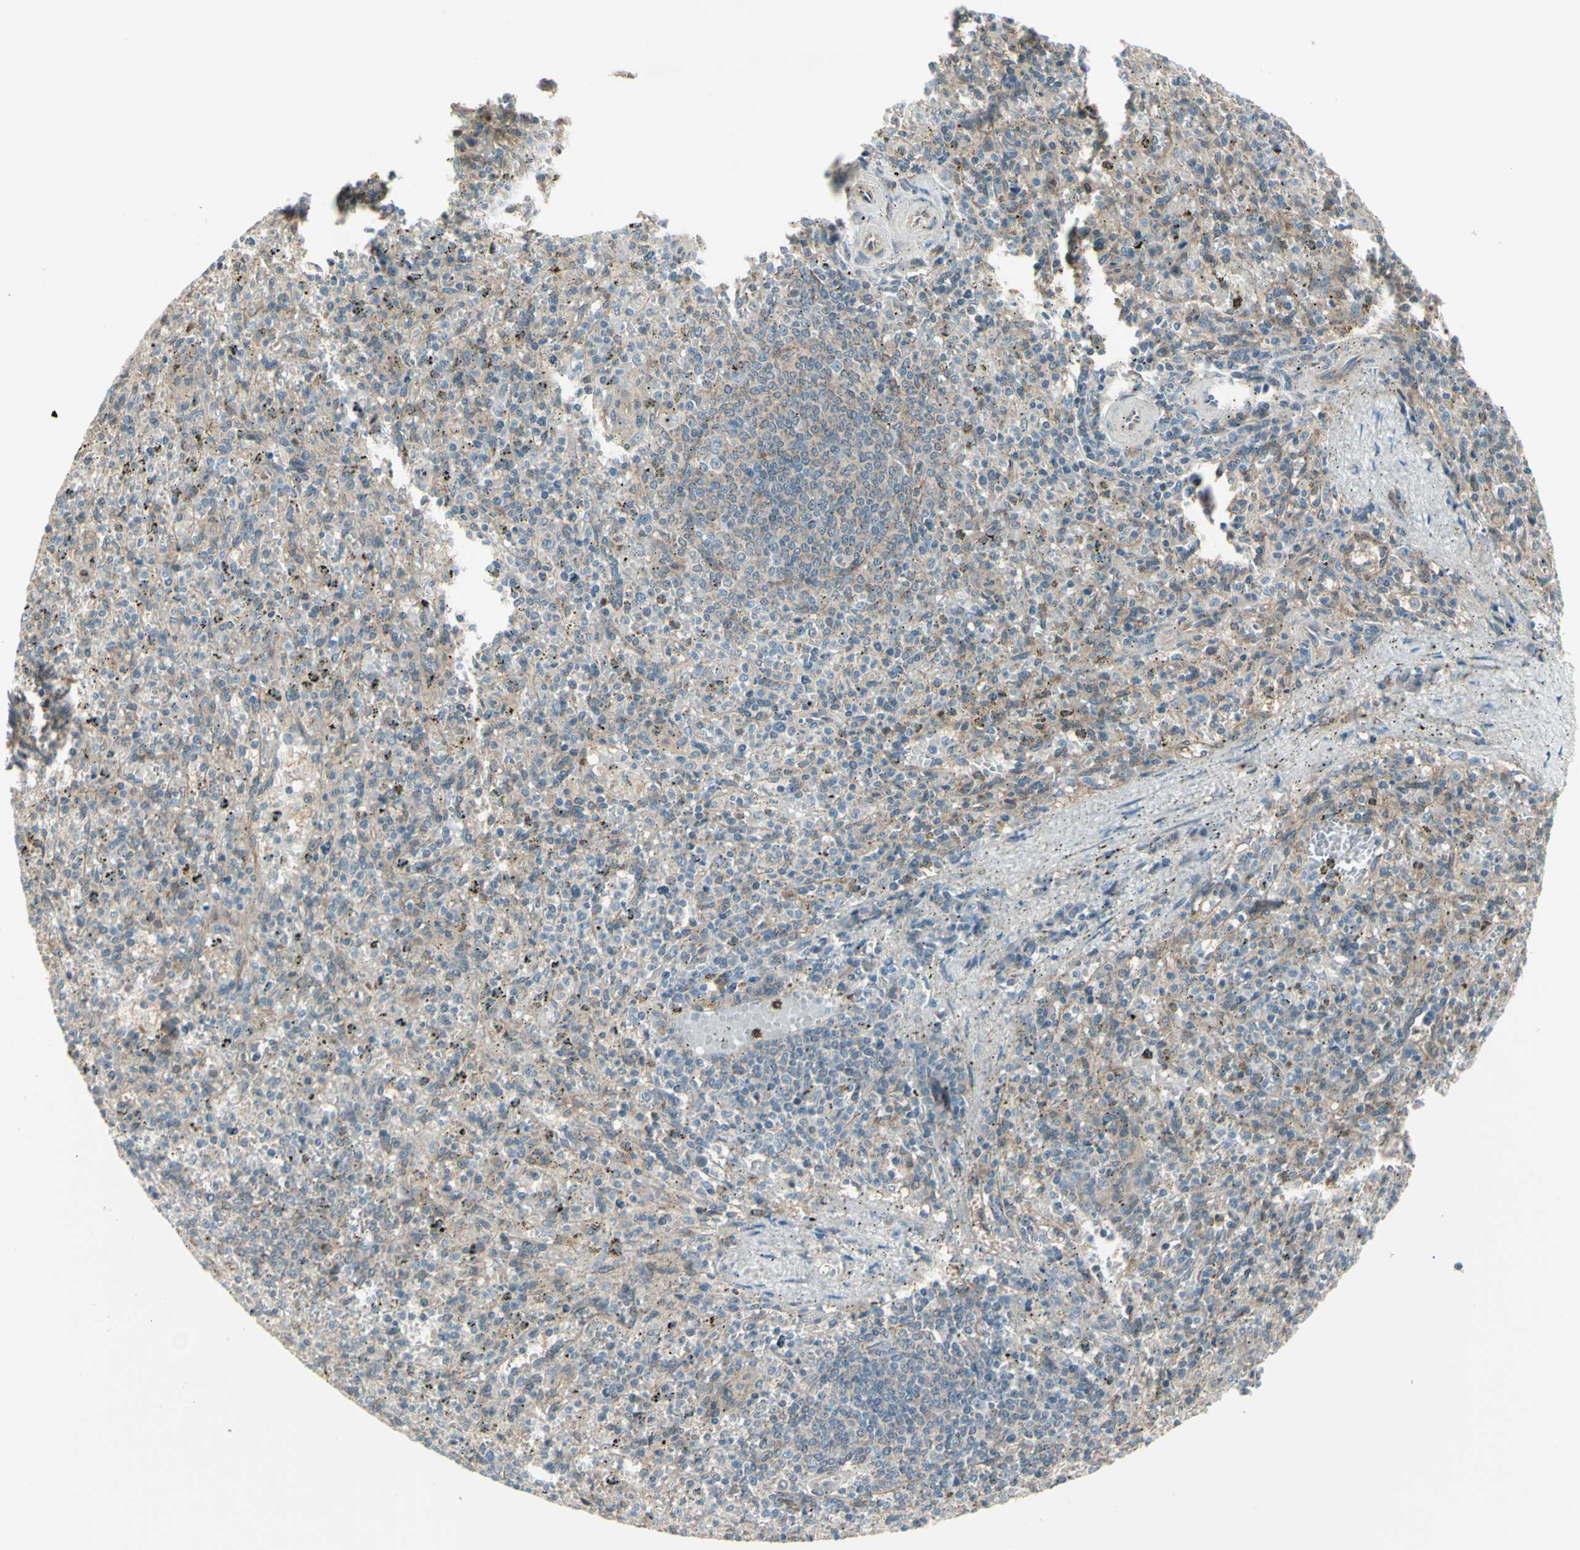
{"staining": {"intensity": "weak", "quantity": "25%-75%", "location": "cytoplasmic/membranous"}, "tissue": "spleen", "cell_type": "Cells in red pulp", "image_type": "normal", "snomed": [{"axis": "morphology", "description": "Normal tissue, NOS"}, {"axis": "topography", "description": "Spleen"}], "caption": "Immunohistochemistry histopathology image of benign spleen: human spleen stained using immunohistochemistry exhibits low levels of weak protein expression localized specifically in the cytoplasmic/membranous of cells in red pulp, appearing as a cytoplasmic/membranous brown color.", "gene": "NAXD", "patient": {"sex": "male", "age": 72}}